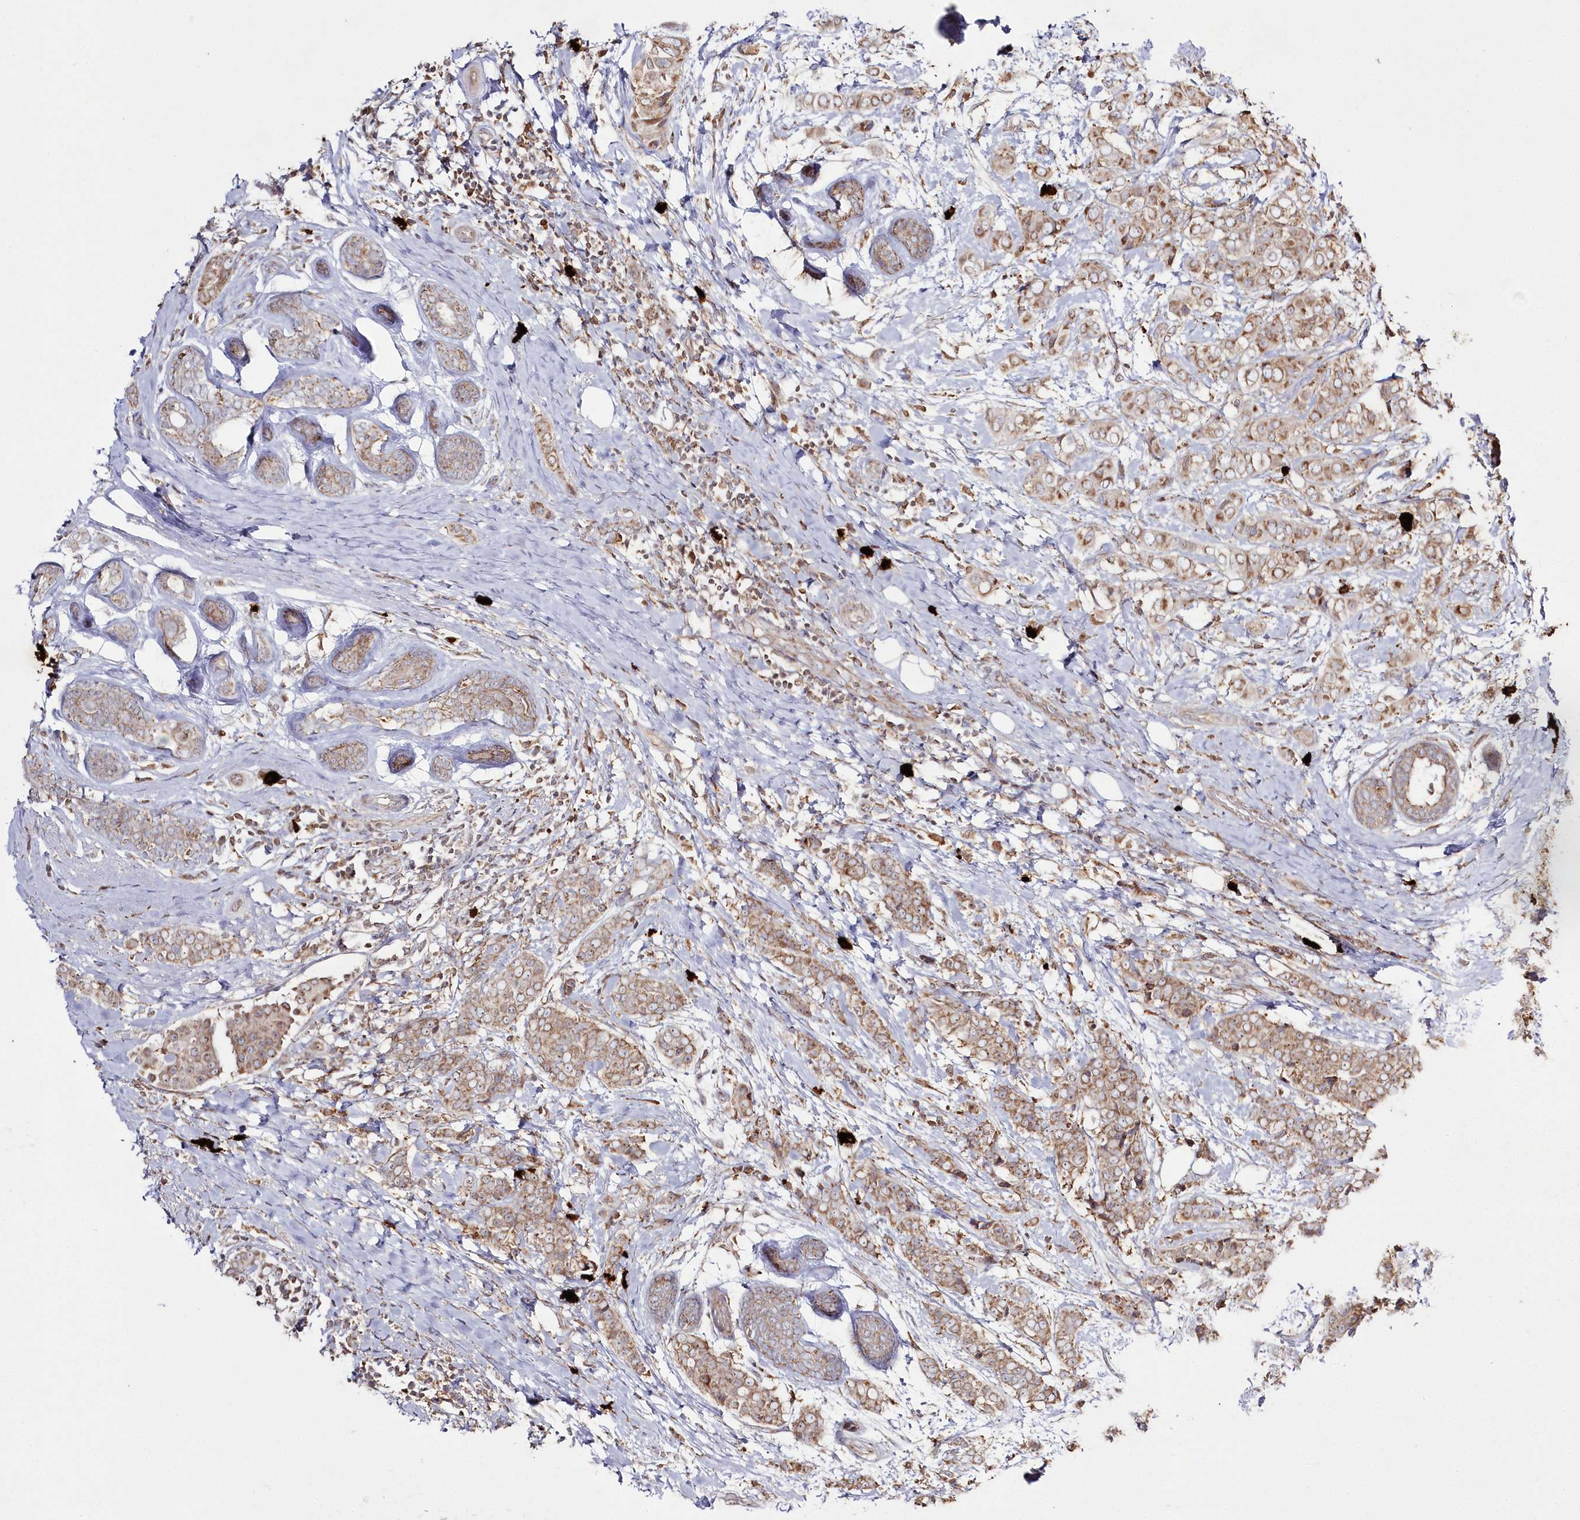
{"staining": {"intensity": "moderate", "quantity": ">75%", "location": "cytoplasmic/membranous"}, "tissue": "breast cancer", "cell_type": "Tumor cells", "image_type": "cancer", "snomed": [{"axis": "morphology", "description": "Lobular carcinoma"}, {"axis": "topography", "description": "Breast"}], "caption": "Breast cancer (lobular carcinoma) stained with a protein marker reveals moderate staining in tumor cells.", "gene": "ARSB", "patient": {"sex": "female", "age": 51}}